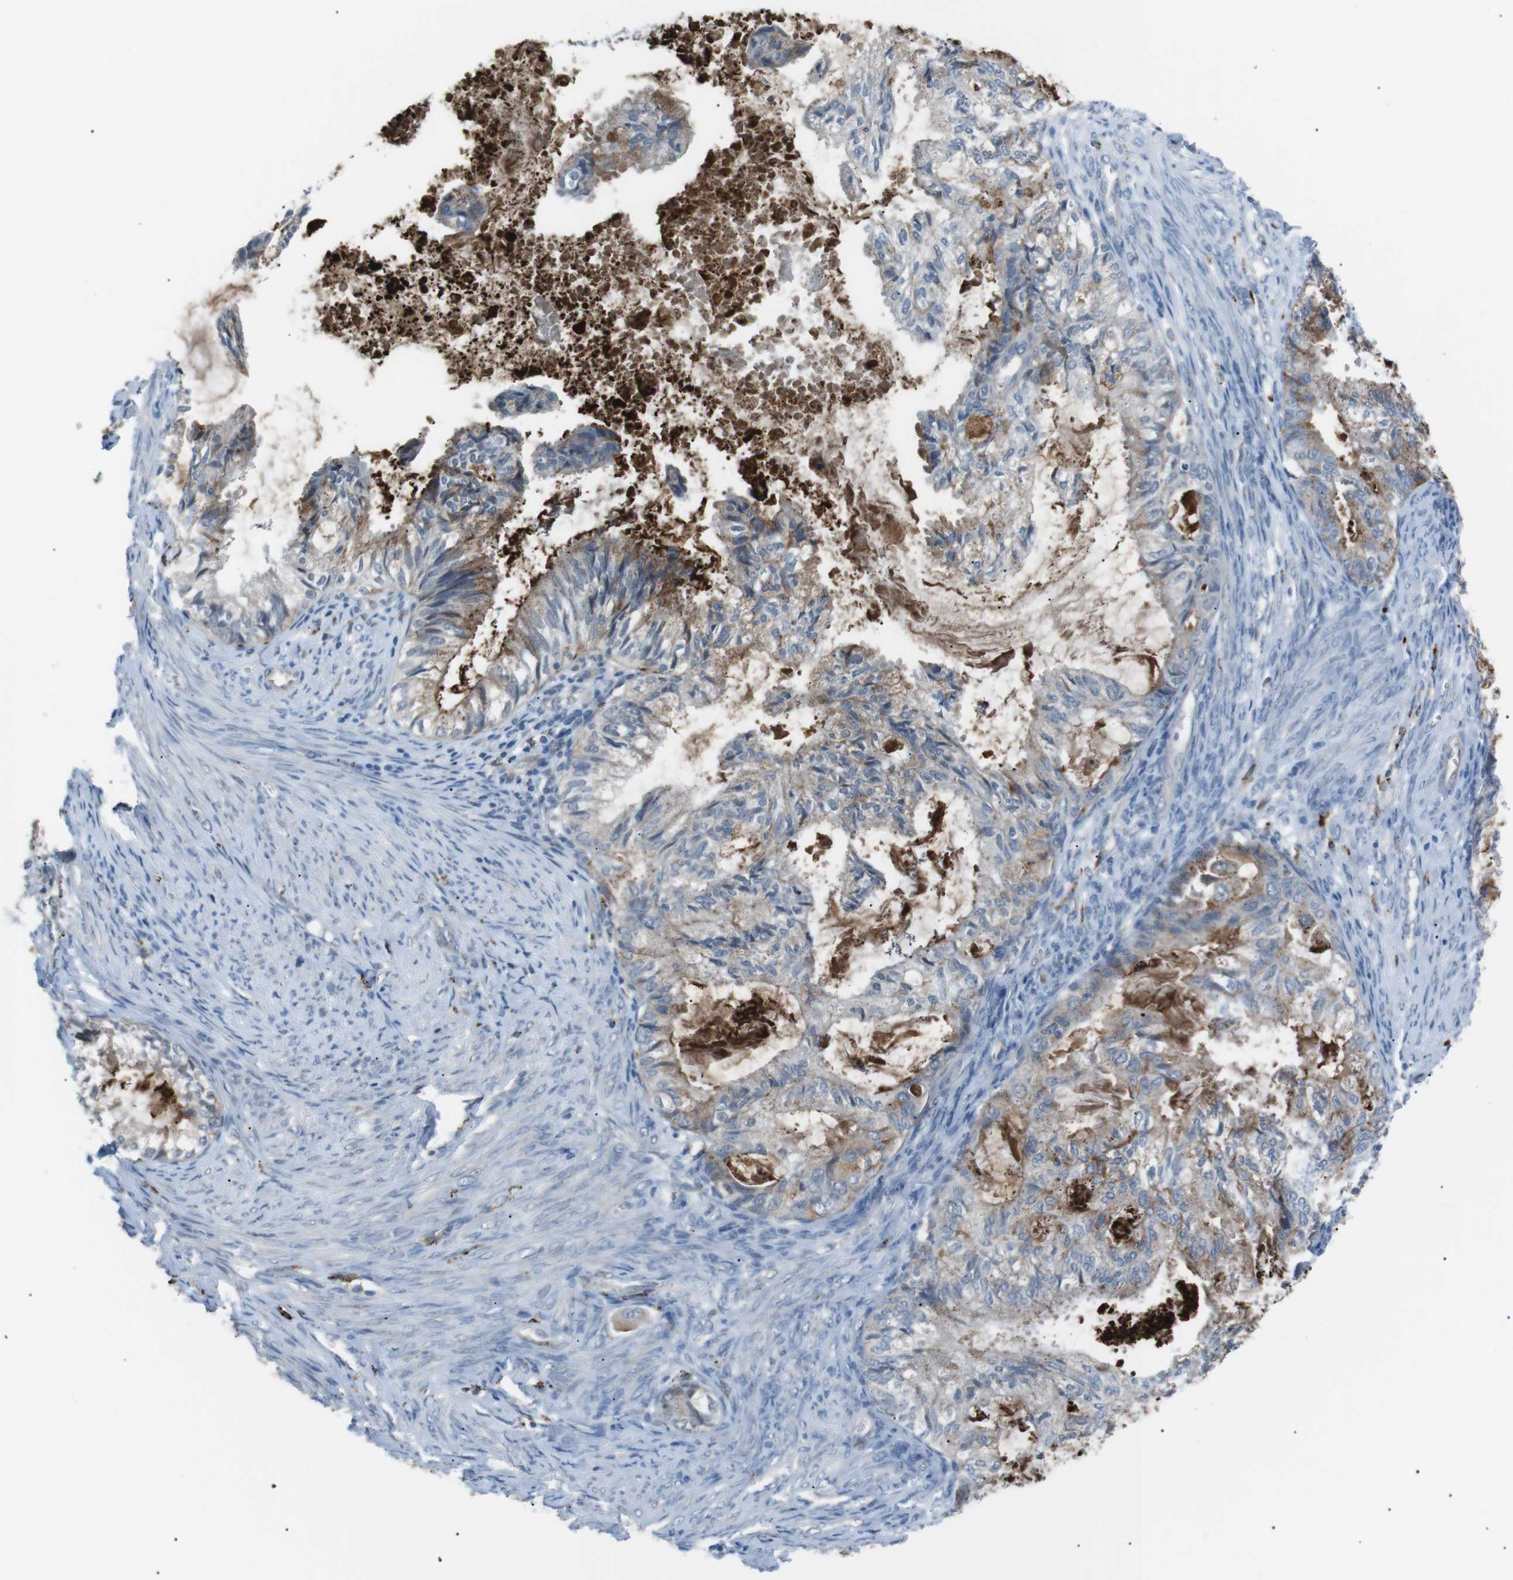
{"staining": {"intensity": "moderate", "quantity": "<25%", "location": "cytoplasmic/membranous"}, "tissue": "cervical cancer", "cell_type": "Tumor cells", "image_type": "cancer", "snomed": [{"axis": "morphology", "description": "Normal tissue, NOS"}, {"axis": "morphology", "description": "Adenocarcinoma, NOS"}, {"axis": "topography", "description": "Cervix"}, {"axis": "topography", "description": "Endometrium"}], "caption": "Immunohistochemistry (IHC) staining of cervical cancer (adenocarcinoma), which displays low levels of moderate cytoplasmic/membranous expression in about <25% of tumor cells indicating moderate cytoplasmic/membranous protein expression. The staining was performed using DAB (brown) for protein detection and nuclei were counterstained in hematoxylin (blue).", "gene": "B4GALNT2", "patient": {"sex": "female", "age": 86}}